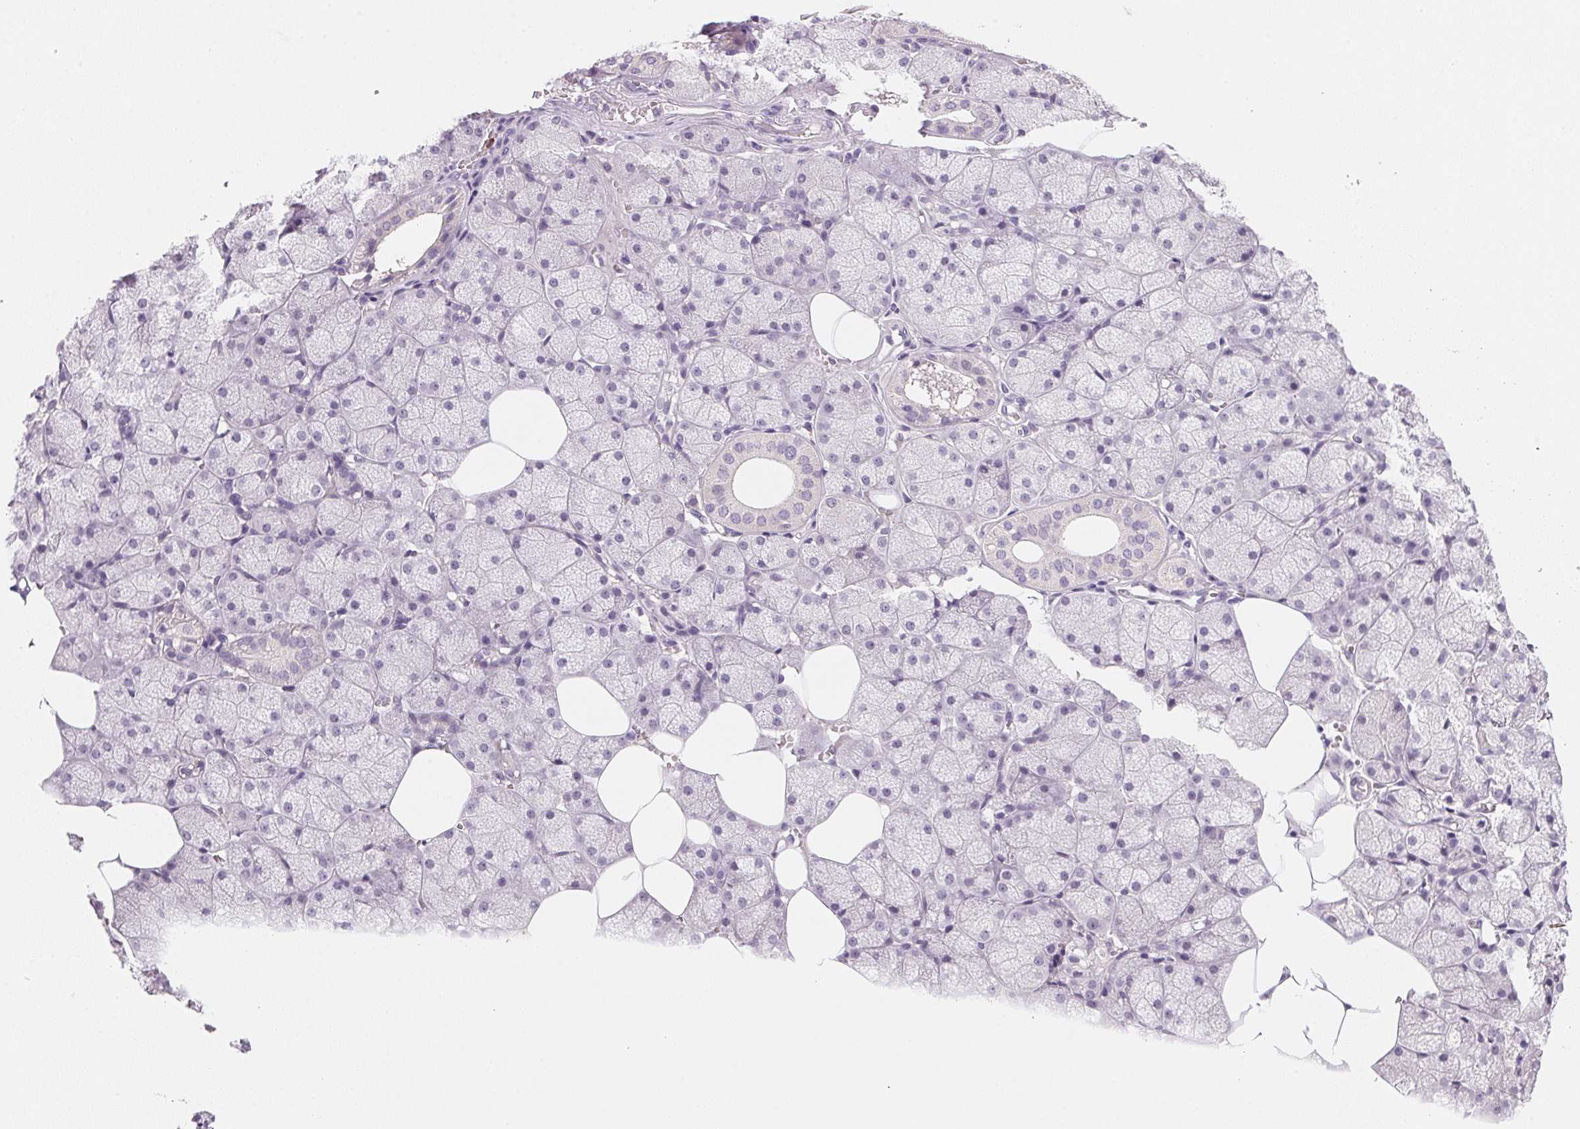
{"staining": {"intensity": "weak", "quantity": "<25%", "location": "cytoplasmic/membranous"}, "tissue": "salivary gland", "cell_type": "Glandular cells", "image_type": "normal", "snomed": [{"axis": "morphology", "description": "Normal tissue, NOS"}, {"axis": "topography", "description": "Salivary gland"}, {"axis": "topography", "description": "Peripheral nerve tissue"}], "caption": "This is a micrograph of immunohistochemistry staining of benign salivary gland, which shows no positivity in glandular cells.", "gene": "MCOLN3", "patient": {"sex": "male", "age": 38}}